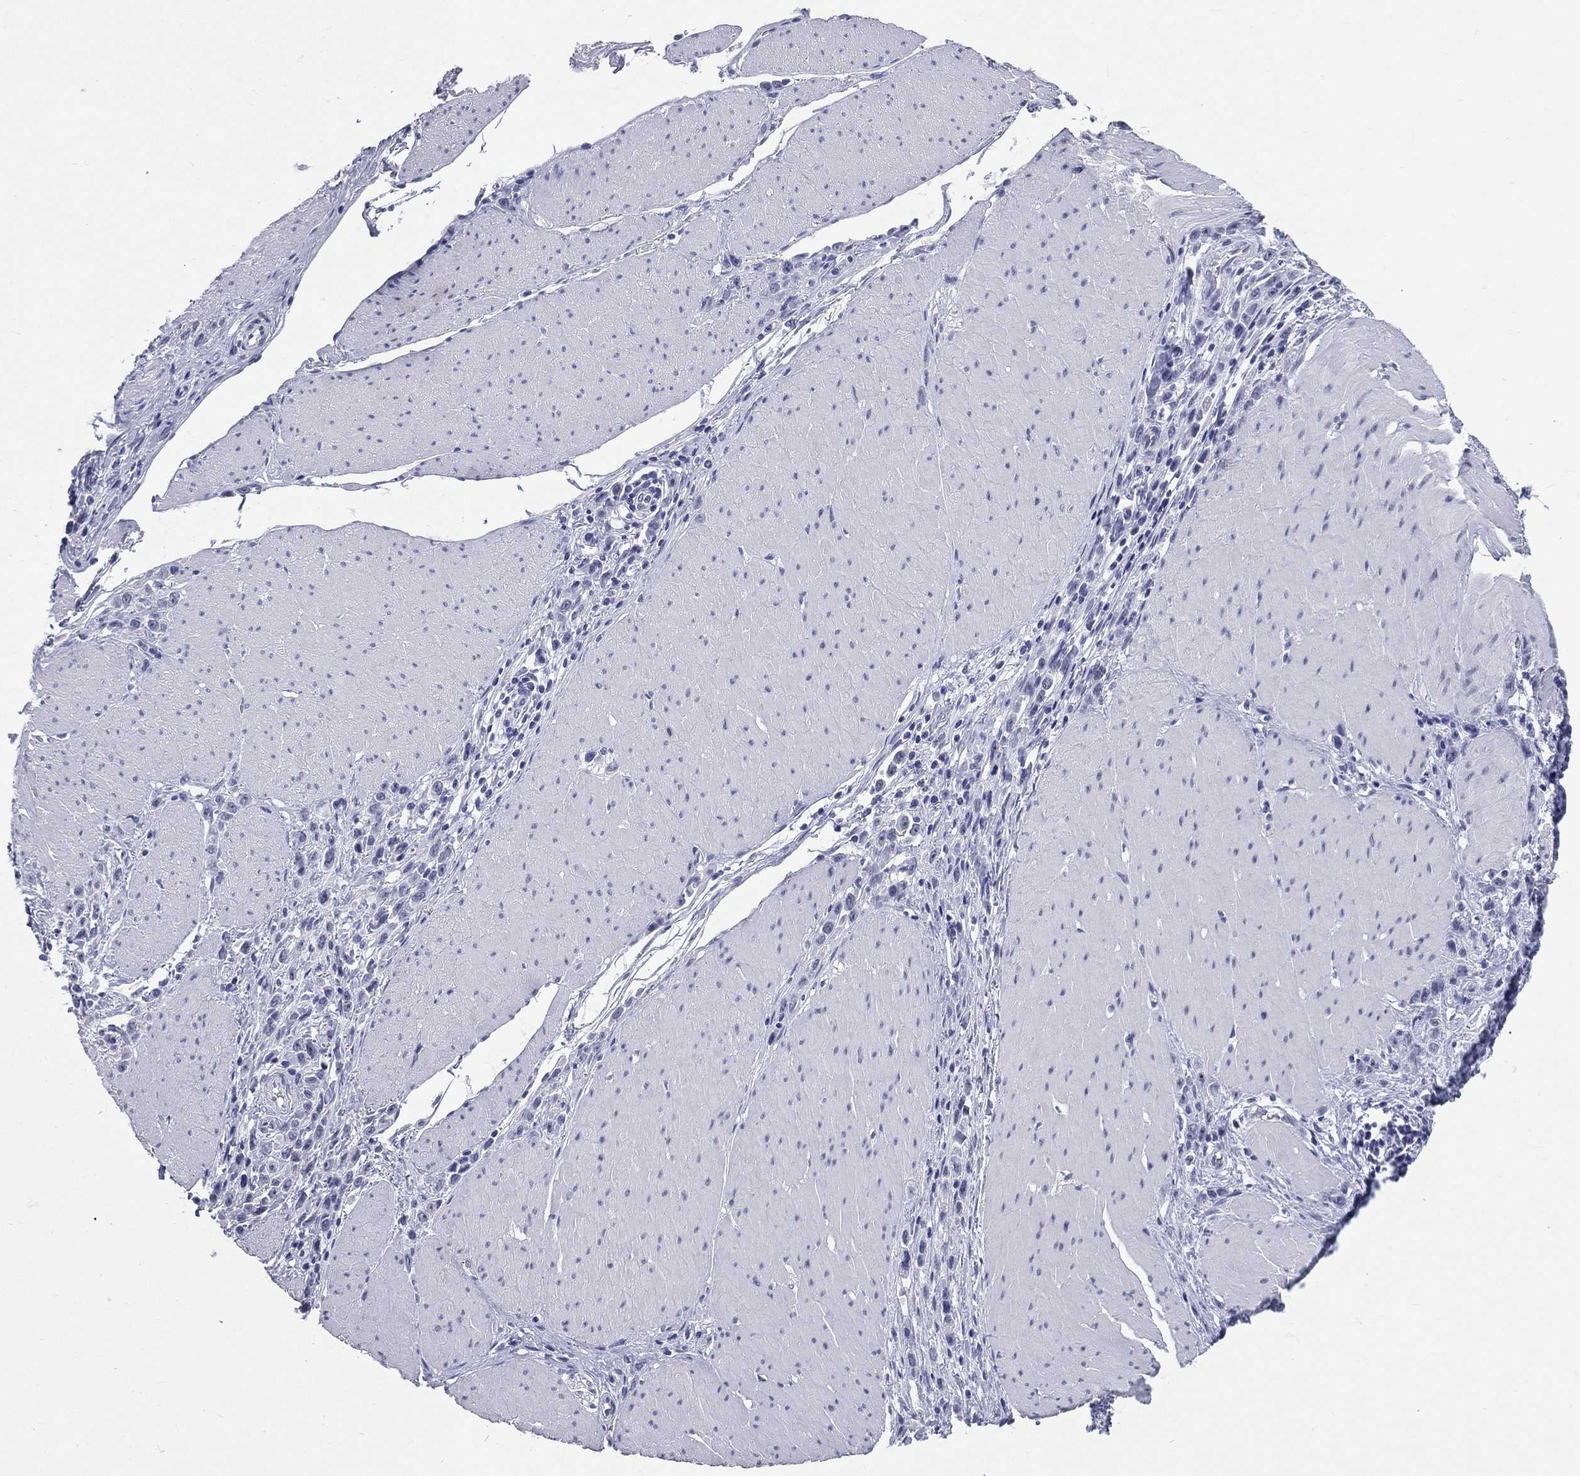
{"staining": {"intensity": "negative", "quantity": "none", "location": "none"}, "tissue": "stomach cancer", "cell_type": "Tumor cells", "image_type": "cancer", "snomed": [{"axis": "morphology", "description": "Adenocarcinoma, NOS"}, {"axis": "topography", "description": "Stomach"}], "caption": "The histopathology image displays no significant expression in tumor cells of stomach adenocarcinoma. (Stains: DAB (3,3'-diaminobenzidine) IHC with hematoxylin counter stain, Microscopy: brightfield microscopy at high magnification).", "gene": "SSX1", "patient": {"sex": "male", "age": 47}}